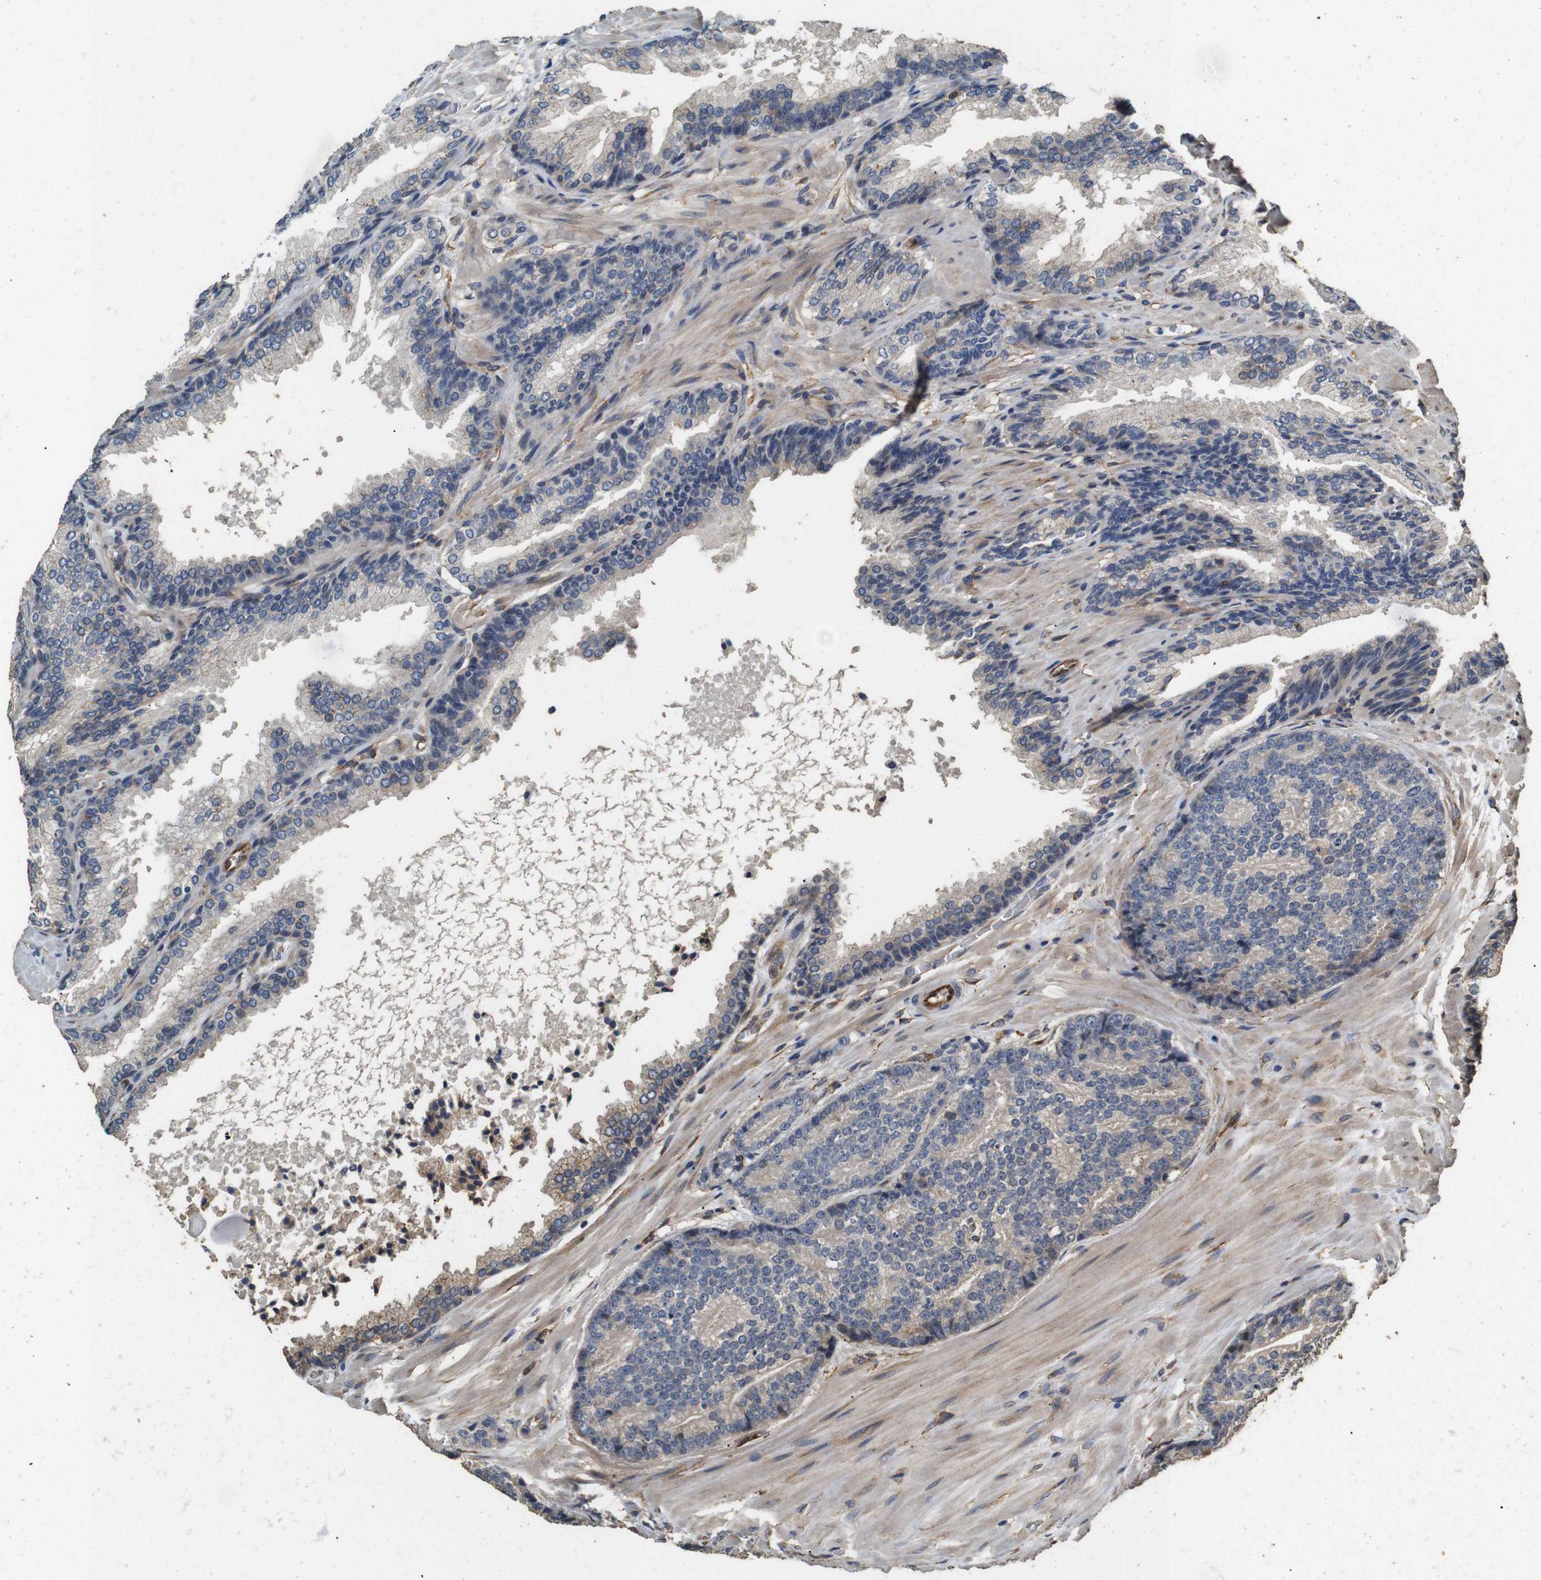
{"staining": {"intensity": "weak", "quantity": "<25%", "location": "cytoplasmic/membranous"}, "tissue": "prostate cancer", "cell_type": "Tumor cells", "image_type": "cancer", "snomed": [{"axis": "morphology", "description": "Adenocarcinoma, High grade"}, {"axis": "topography", "description": "Prostate"}], "caption": "This photomicrograph is of adenocarcinoma (high-grade) (prostate) stained with immunohistochemistry (IHC) to label a protein in brown with the nuclei are counter-stained blue. There is no staining in tumor cells. (DAB immunohistochemistry, high magnification).", "gene": "CNPY4", "patient": {"sex": "male", "age": 61}}